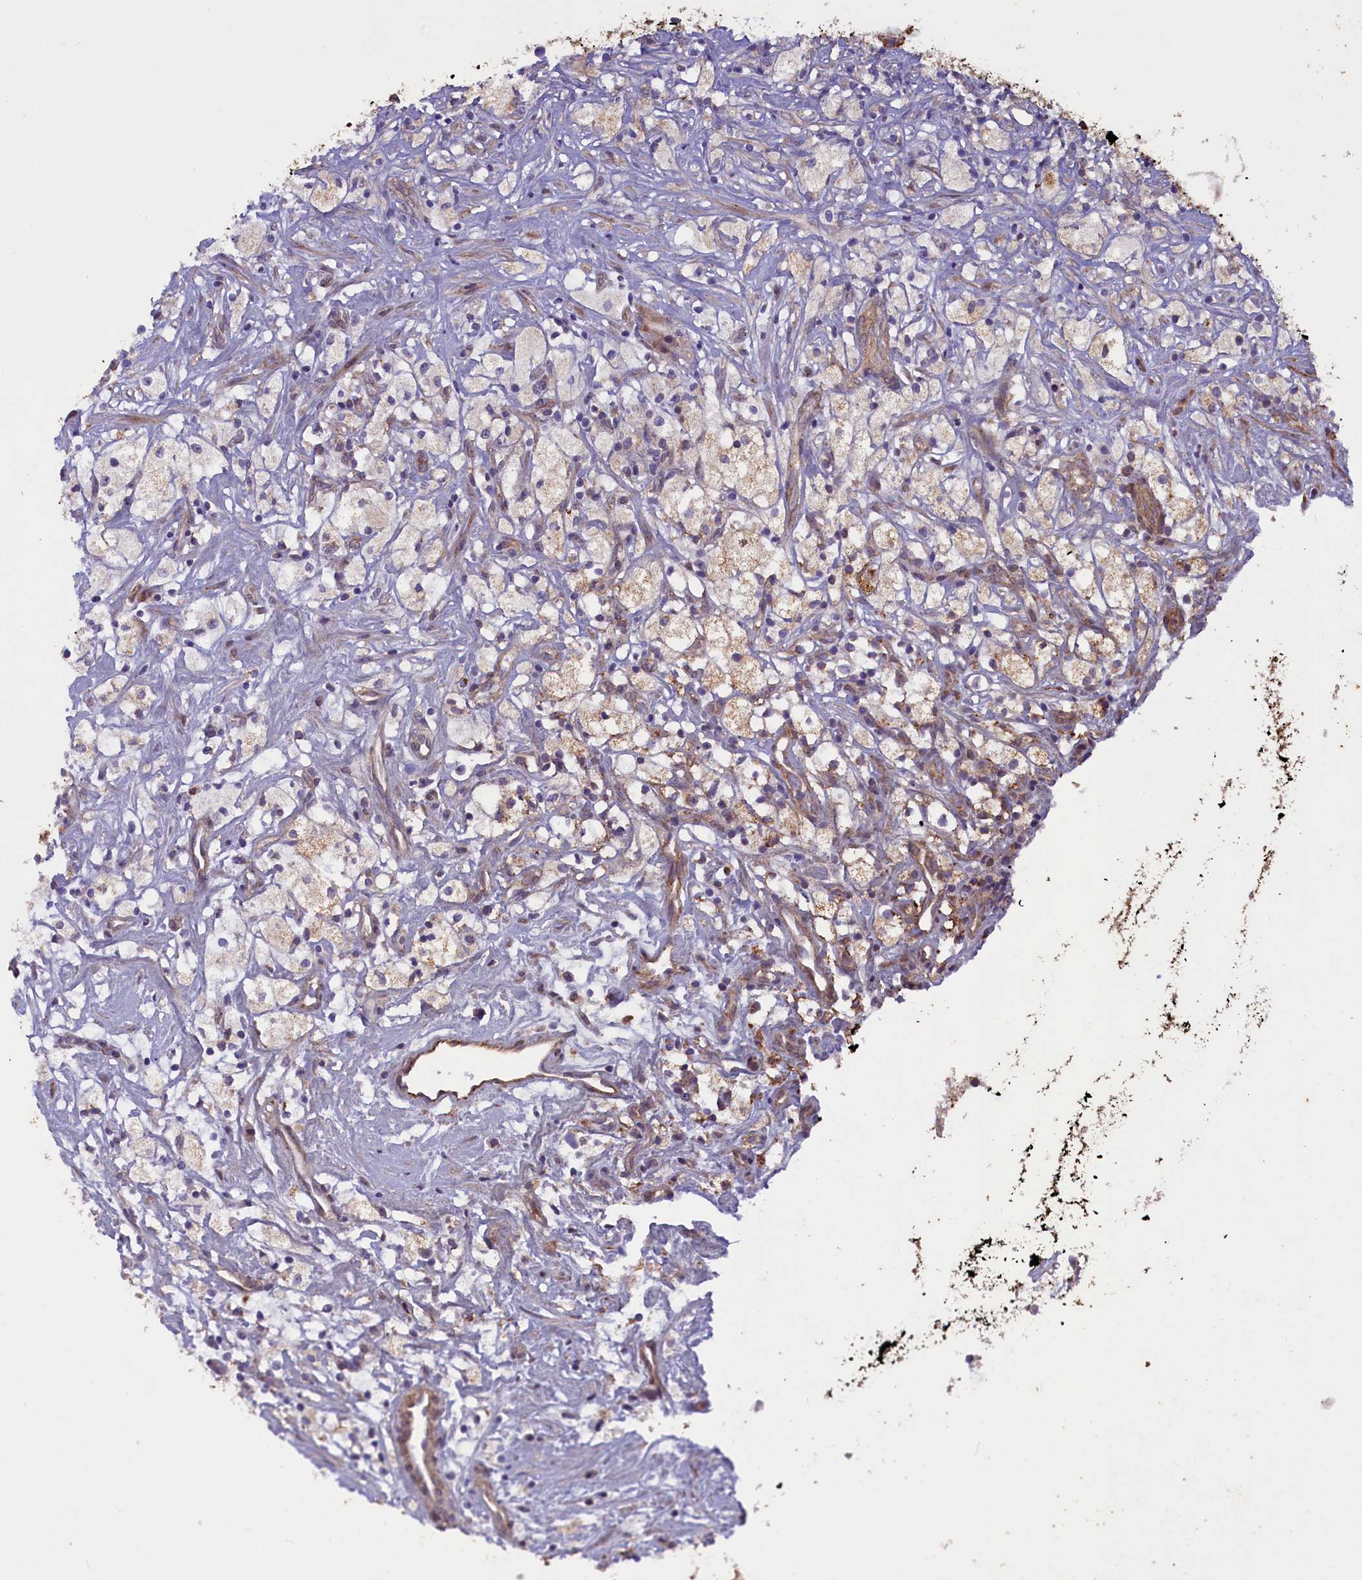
{"staining": {"intensity": "weak", "quantity": "<25%", "location": "cytoplasmic/membranous"}, "tissue": "renal cancer", "cell_type": "Tumor cells", "image_type": "cancer", "snomed": [{"axis": "morphology", "description": "Adenocarcinoma, NOS"}, {"axis": "topography", "description": "Kidney"}], "caption": "High power microscopy image of an immunohistochemistry (IHC) histopathology image of renal adenocarcinoma, revealing no significant positivity in tumor cells.", "gene": "ACAD8", "patient": {"sex": "male", "age": 59}}